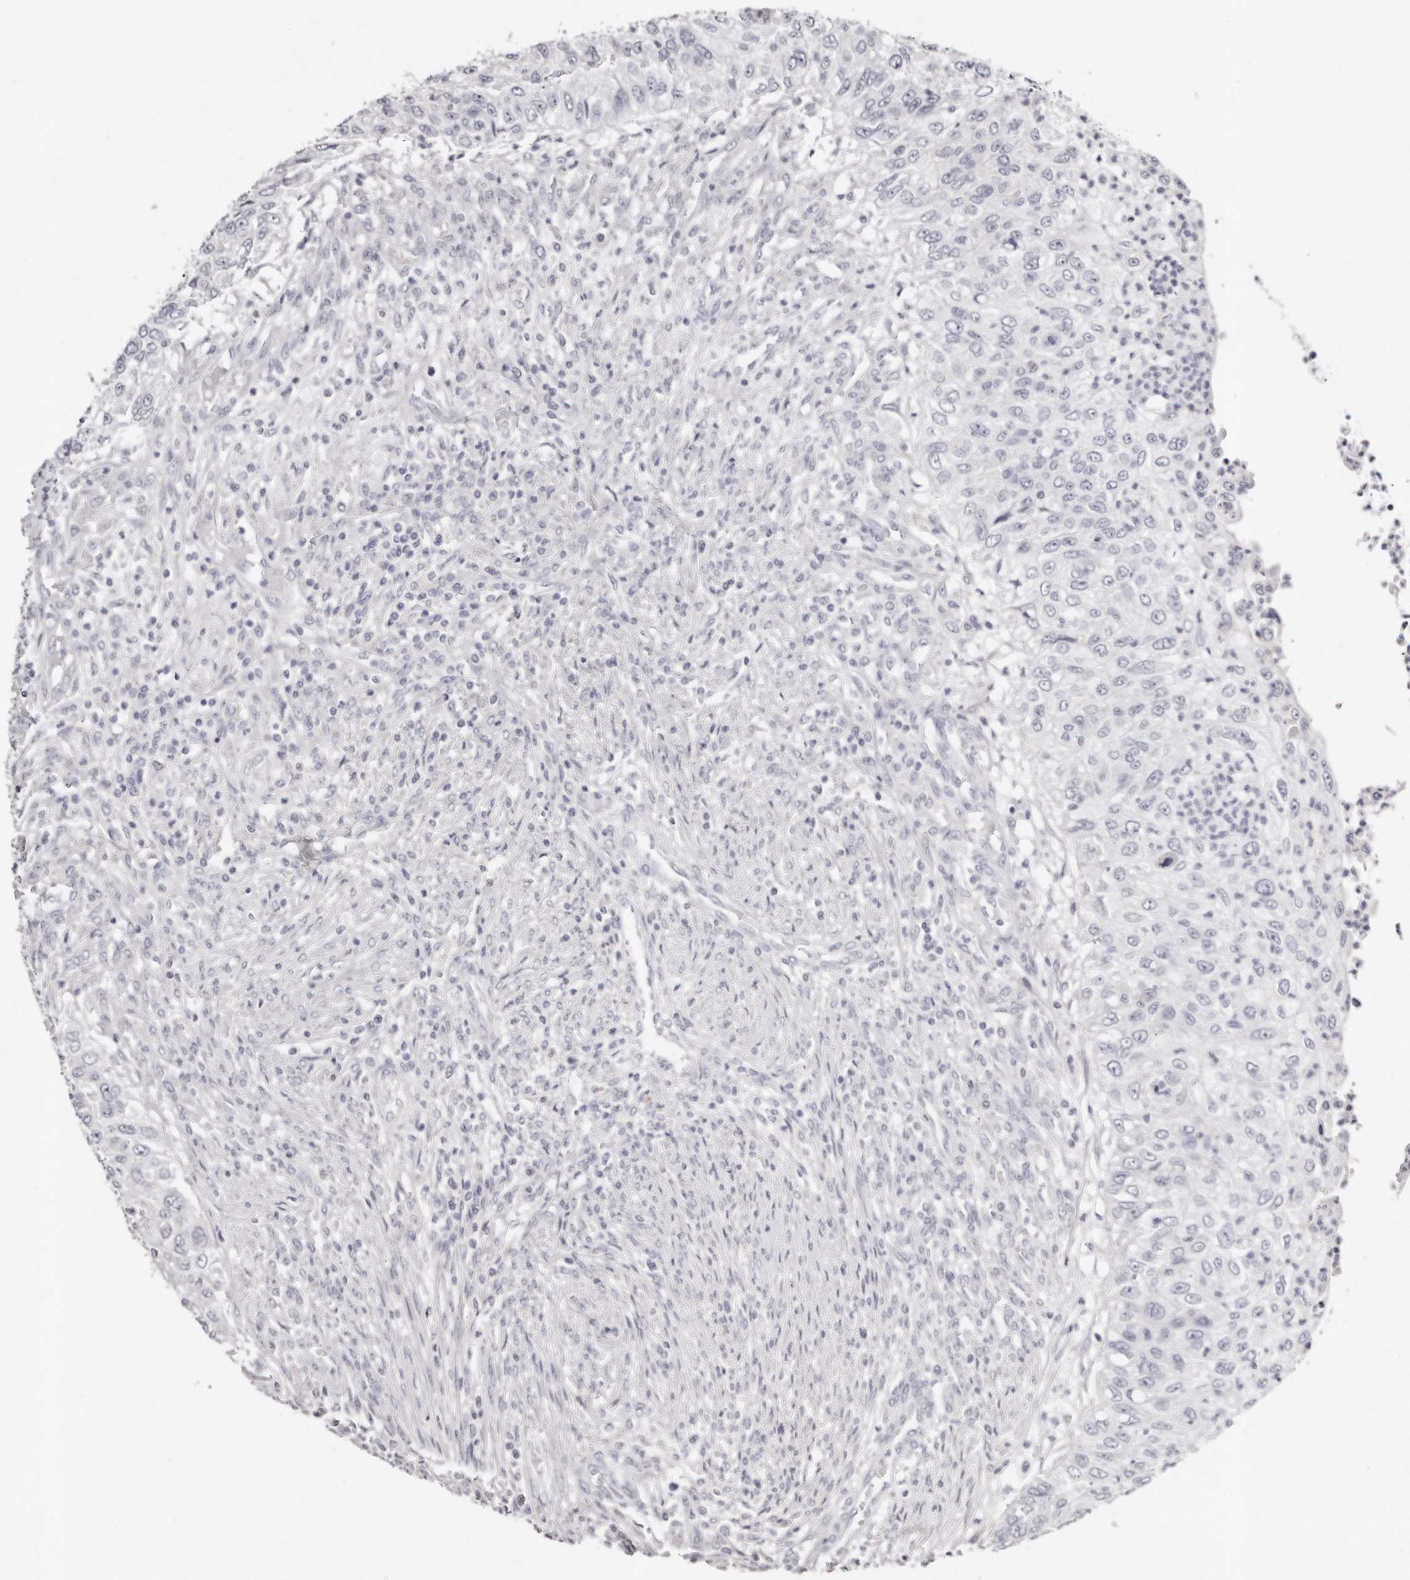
{"staining": {"intensity": "negative", "quantity": "none", "location": "none"}, "tissue": "urothelial cancer", "cell_type": "Tumor cells", "image_type": "cancer", "snomed": [{"axis": "morphology", "description": "Urothelial carcinoma, High grade"}, {"axis": "topography", "description": "Urinary bladder"}], "caption": "Urothelial cancer was stained to show a protein in brown. There is no significant positivity in tumor cells.", "gene": "AKNAD1", "patient": {"sex": "female", "age": 60}}